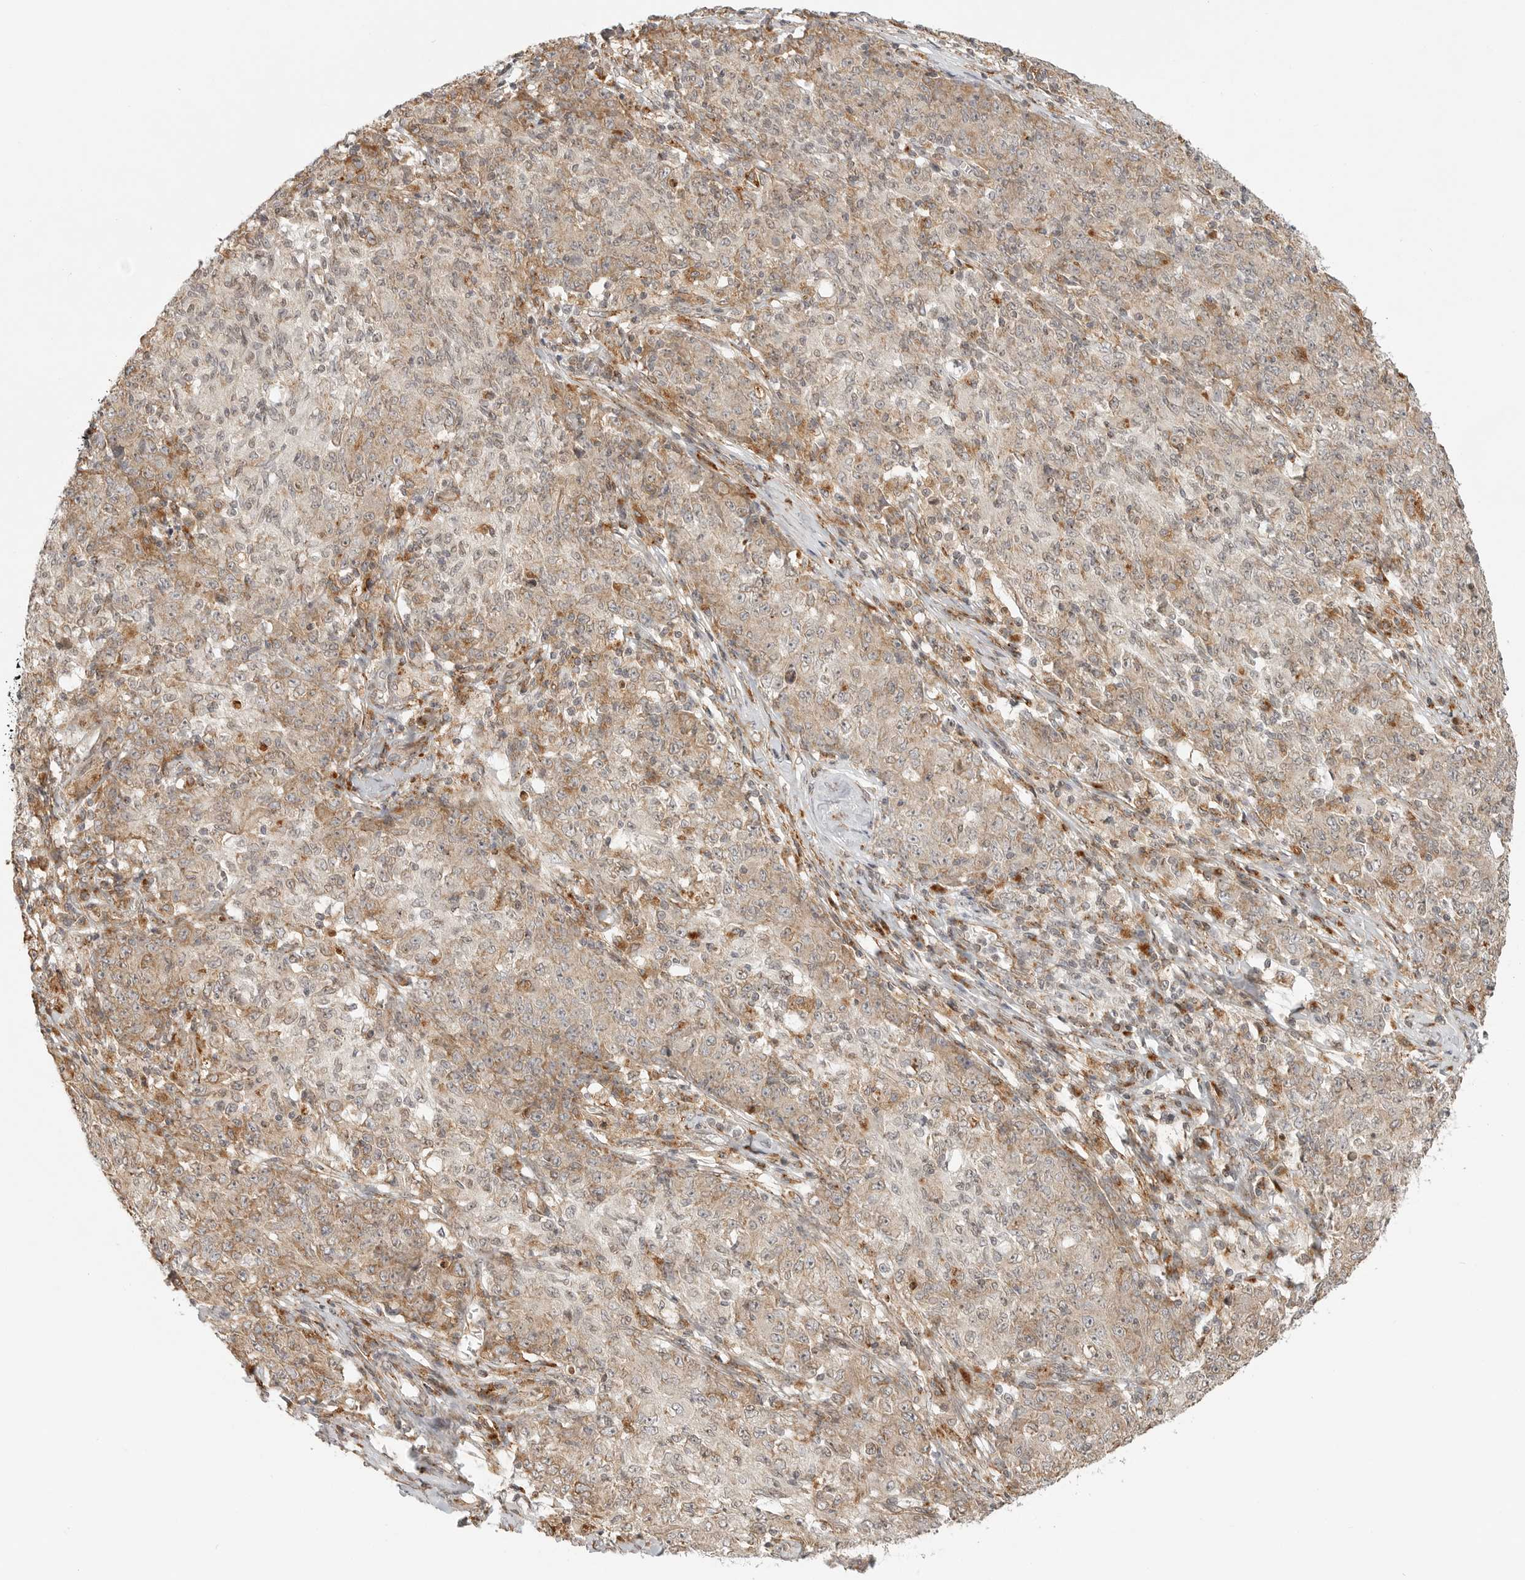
{"staining": {"intensity": "weak", "quantity": ">75%", "location": "cytoplasmic/membranous"}, "tissue": "ovarian cancer", "cell_type": "Tumor cells", "image_type": "cancer", "snomed": [{"axis": "morphology", "description": "Carcinoma, endometroid"}, {"axis": "topography", "description": "Ovary"}], "caption": "Human ovarian cancer stained with a protein marker reveals weak staining in tumor cells.", "gene": "IDUA", "patient": {"sex": "female", "age": 42}}